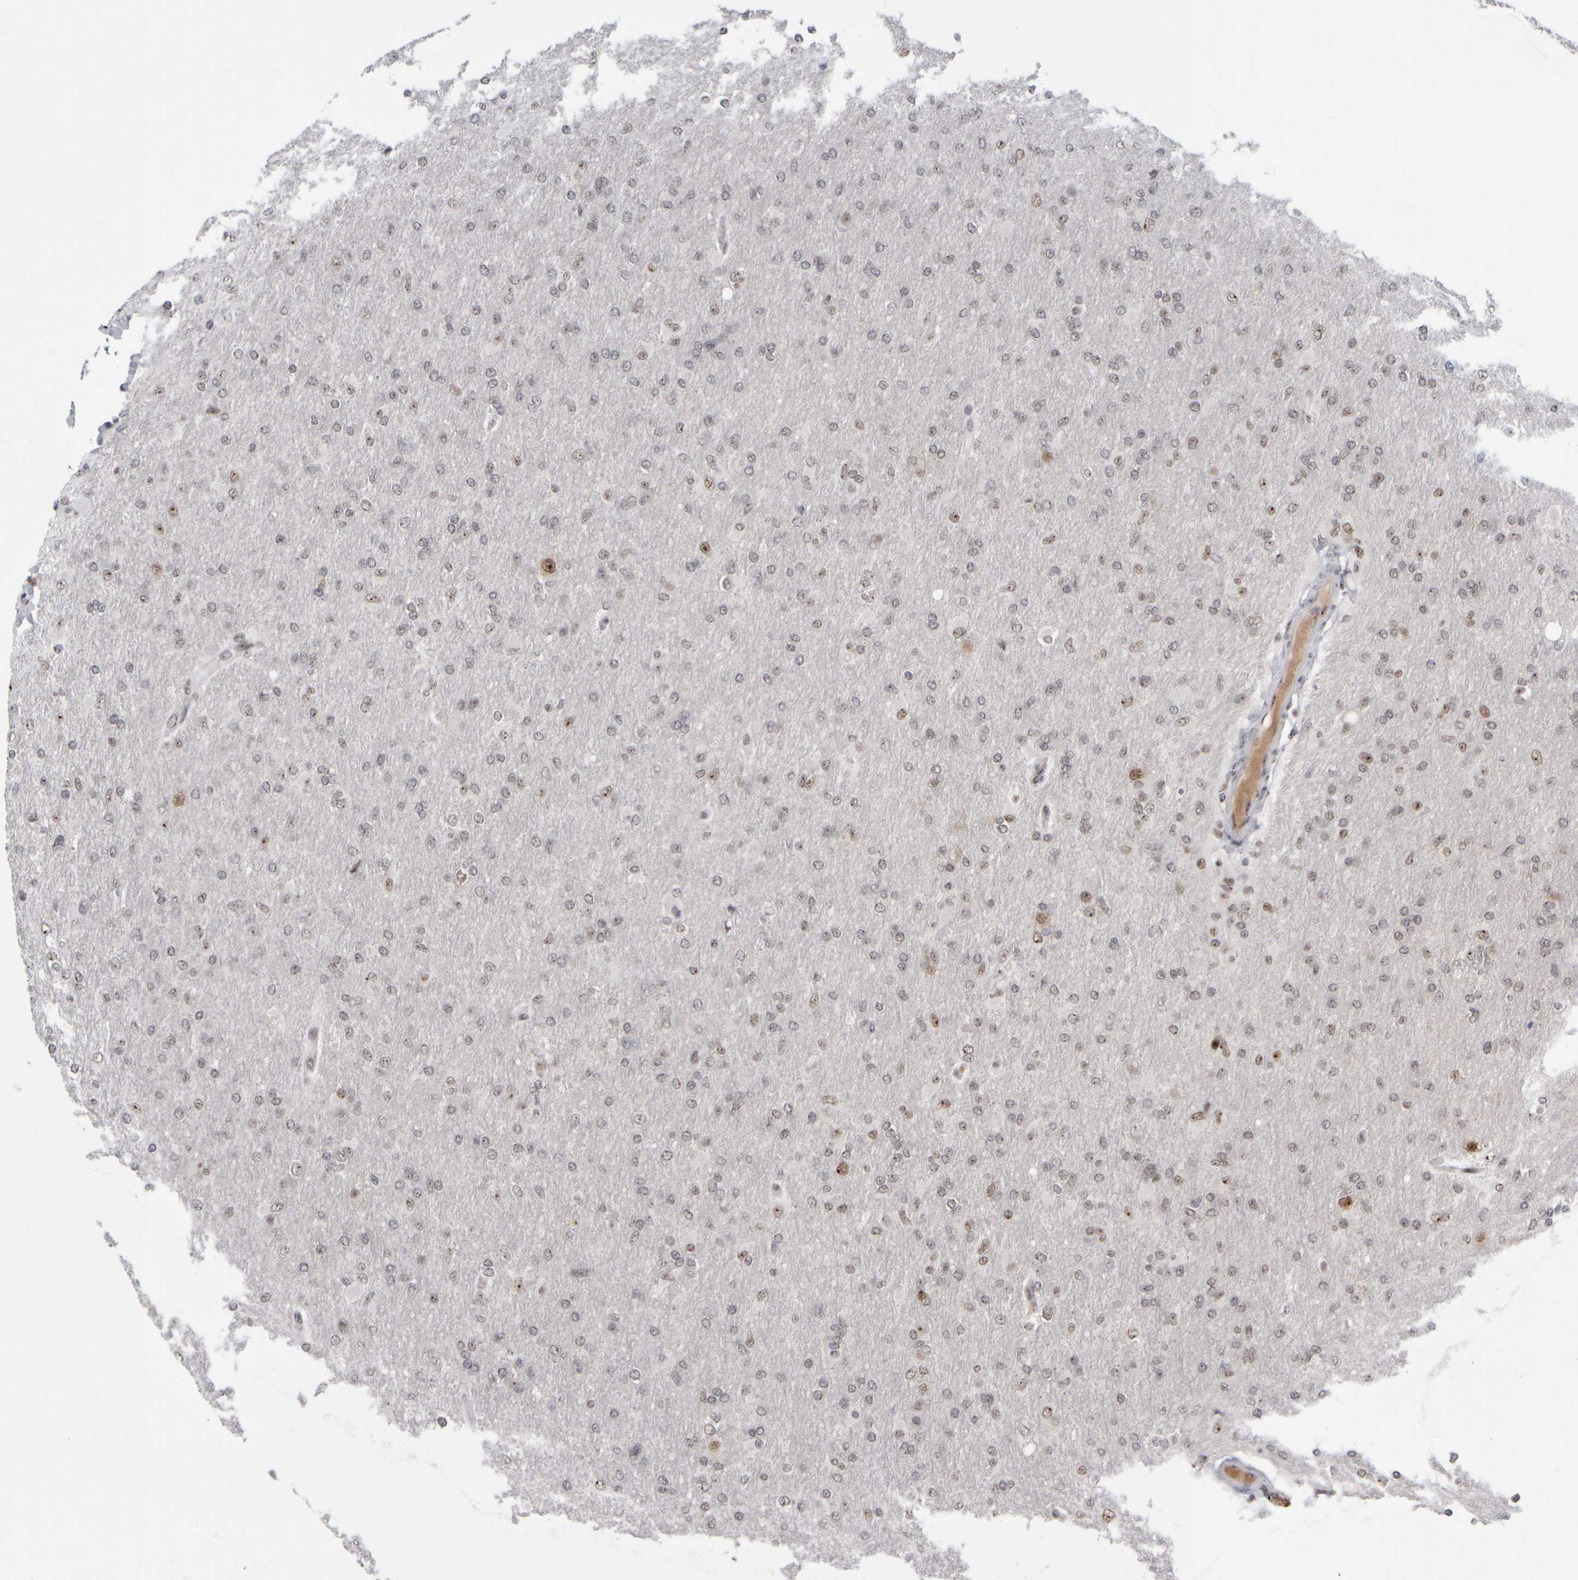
{"staining": {"intensity": "weak", "quantity": "<25%", "location": "nuclear"}, "tissue": "glioma", "cell_type": "Tumor cells", "image_type": "cancer", "snomed": [{"axis": "morphology", "description": "Glioma, malignant, High grade"}, {"axis": "topography", "description": "Cerebral cortex"}], "caption": "Immunohistochemical staining of glioma reveals no significant expression in tumor cells. (Brightfield microscopy of DAB (3,3'-diaminobenzidine) immunohistochemistry at high magnification).", "gene": "SURF6", "patient": {"sex": "female", "age": 36}}